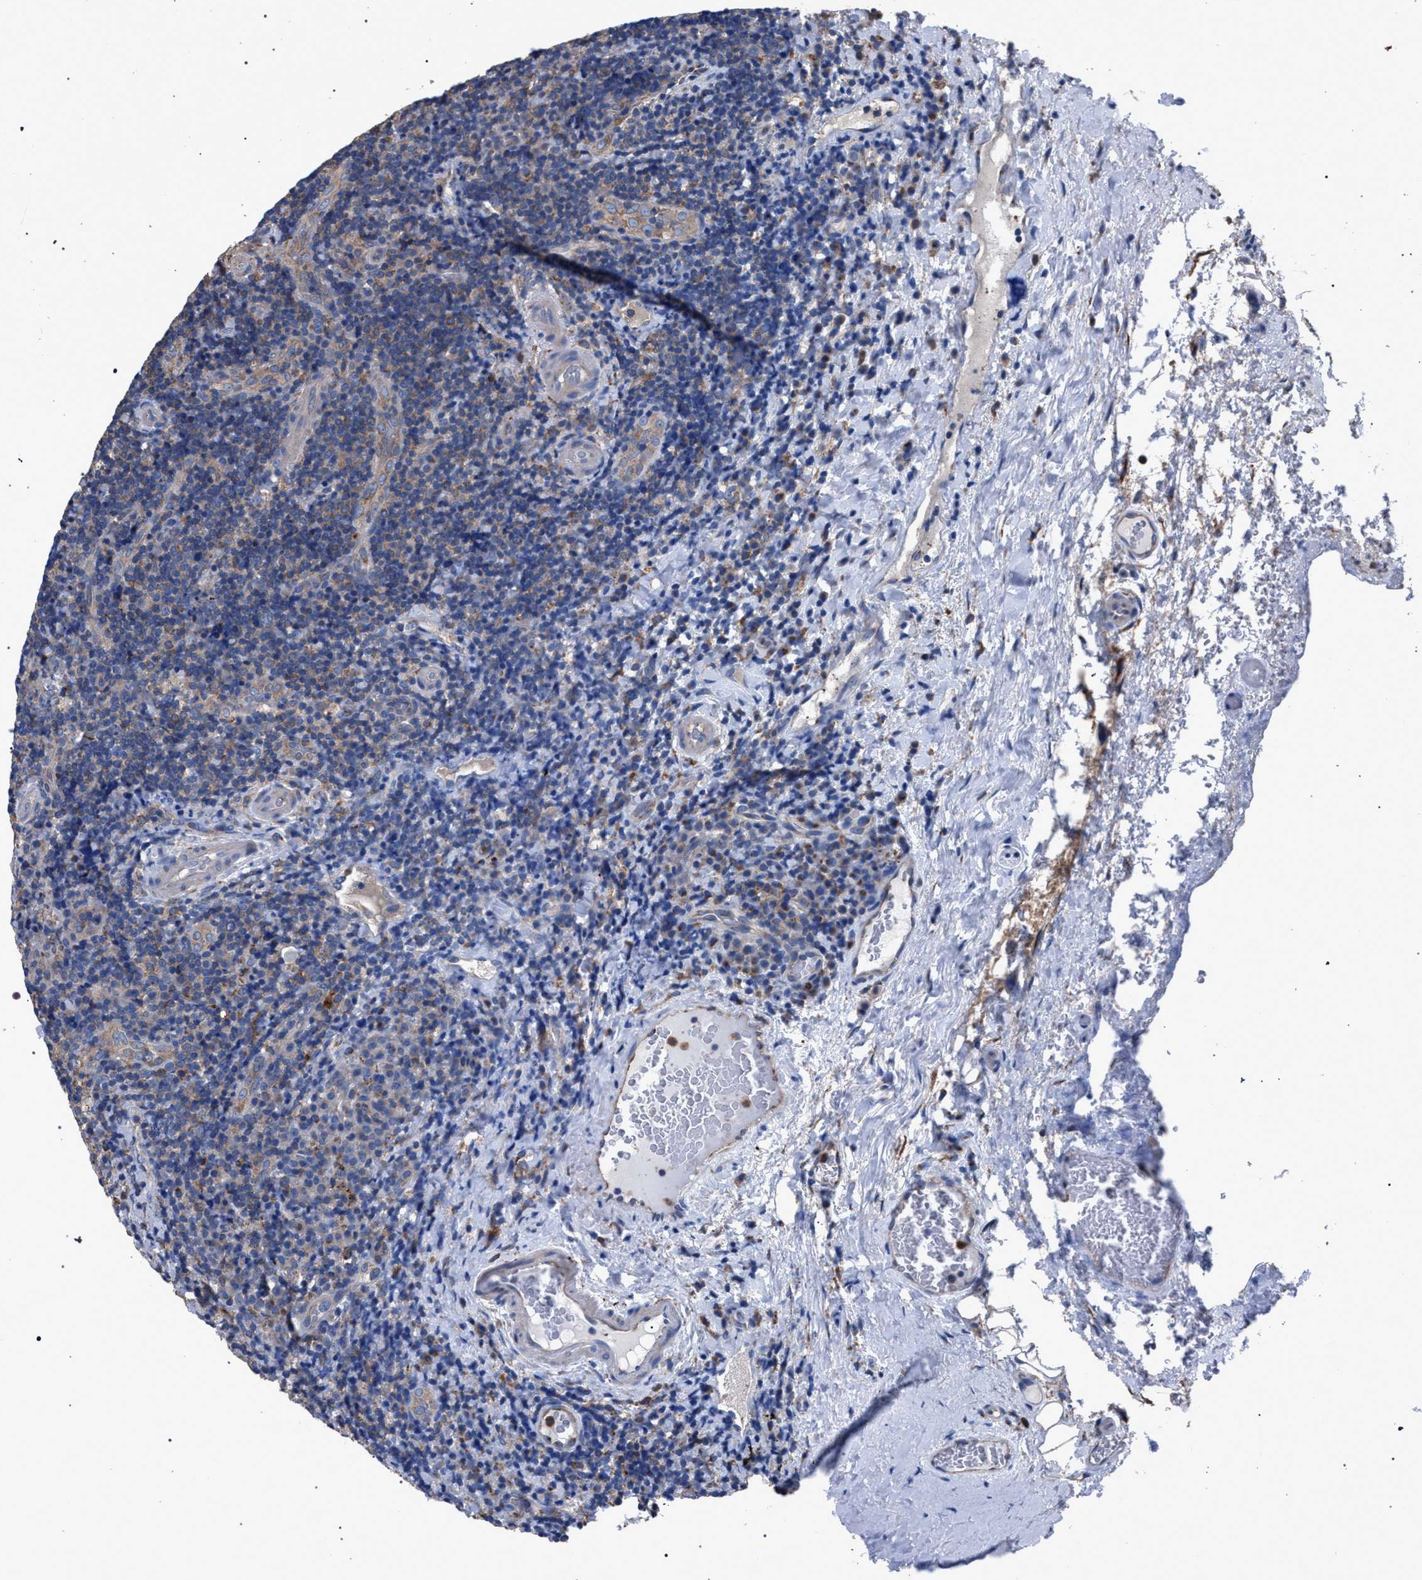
{"staining": {"intensity": "weak", "quantity": "25%-75%", "location": "cytoplasmic/membranous"}, "tissue": "lymphoma", "cell_type": "Tumor cells", "image_type": "cancer", "snomed": [{"axis": "morphology", "description": "Malignant lymphoma, non-Hodgkin's type, High grade"}, {"axis": "topography", "description": "Tonsil"}], "caption": "A histopathology image showing weak cytoplasmic/membranous expression in approximately 25%-75% of tumor cells in lymphoma, as visualized by brown immunohistochemical staining.", "gene": "ATP6V0A1", "patient": {"sex": "female", "age": 36}}